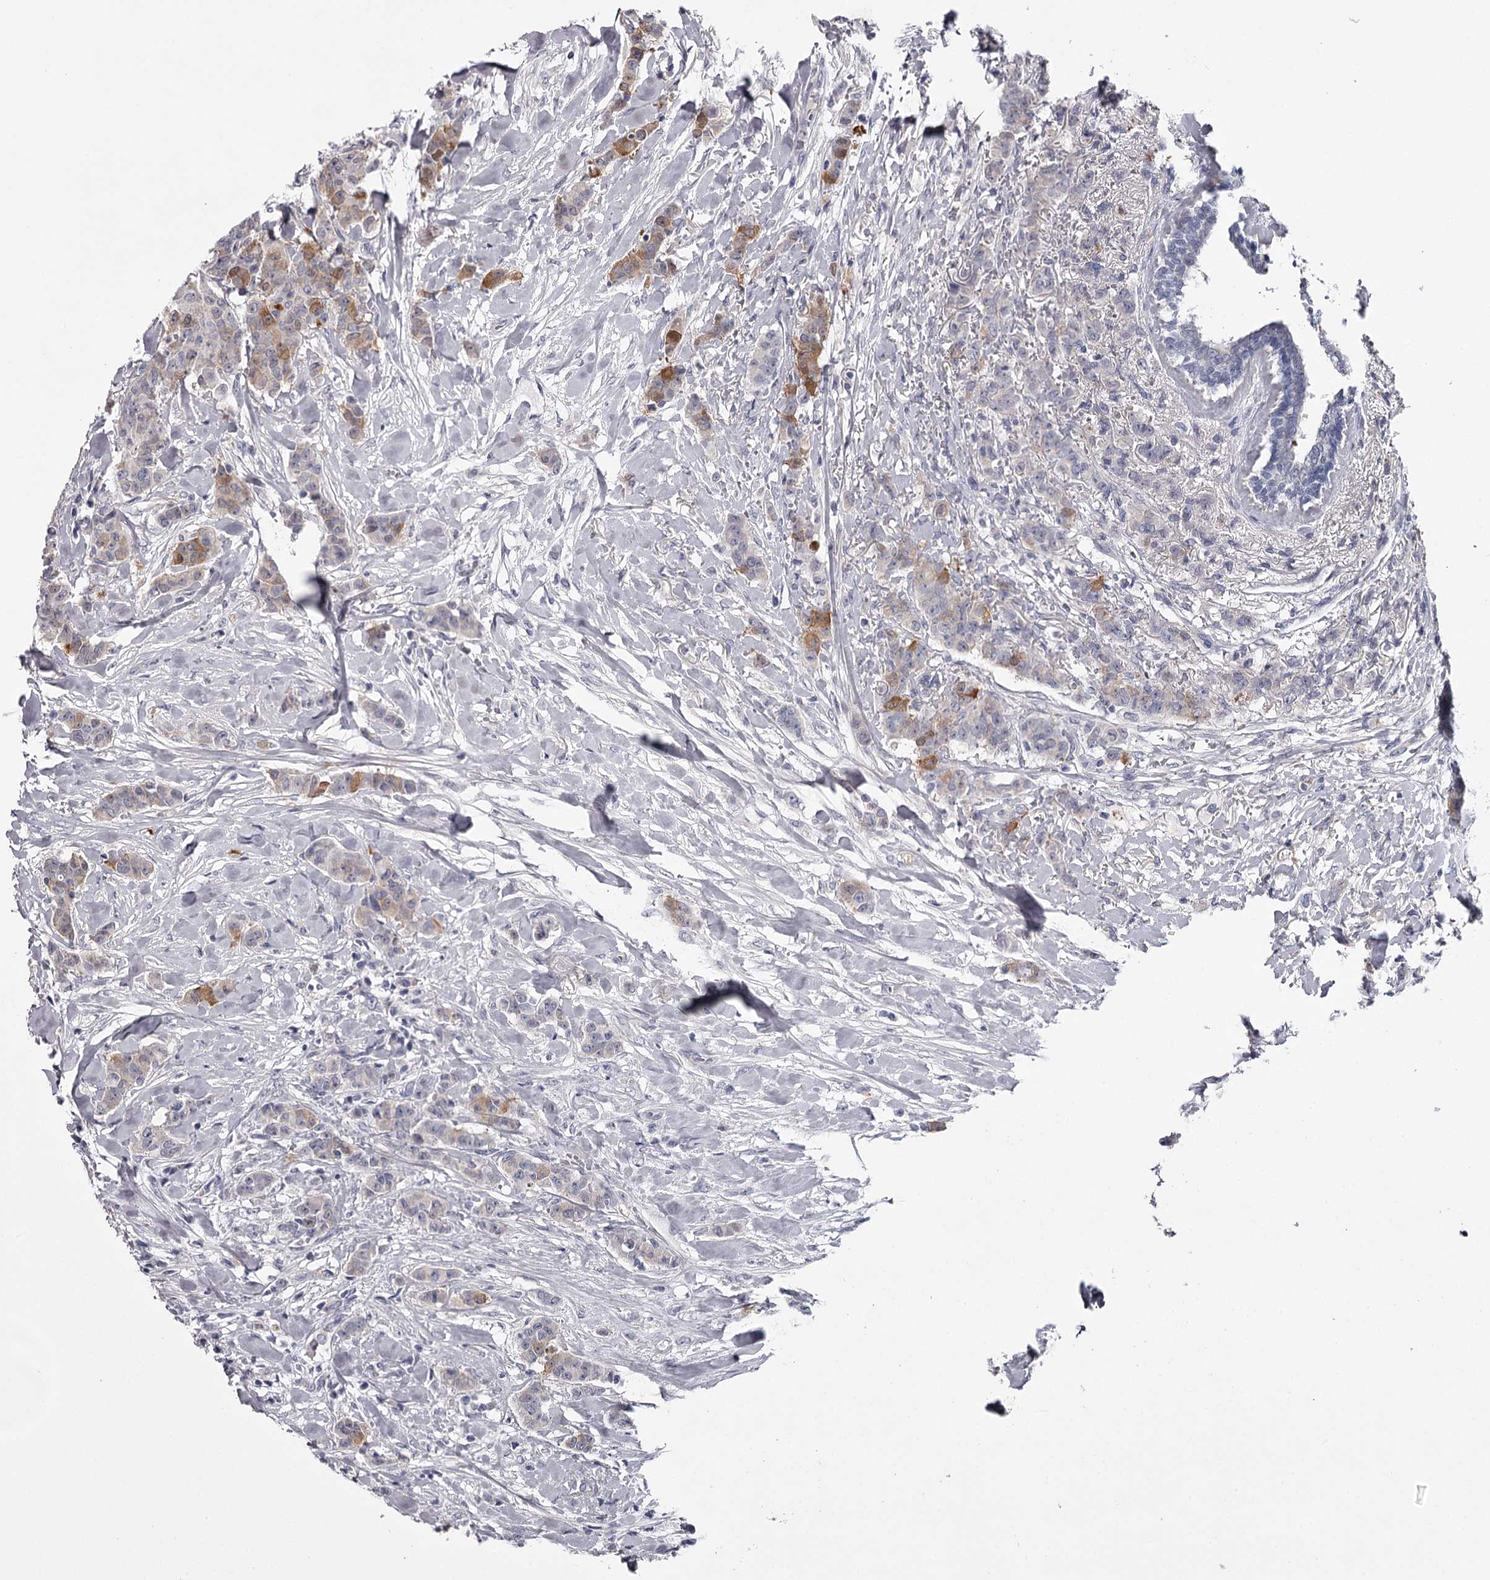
{"staining": {"intensity": "moderate", "quantity": "<25%", "location": "cytoplasmic/membranous"}, "tissue": "breast cancer", "cell_type": "Tumor cells", "image_type": "cancer", "snomed": [{"axis": "morphology", "description": "Duct carcinoma"}, {"axis": "topography", "description": "Breast"}], "caption": "Immunohistochemical staining of breast cancer (intraductal carcinoma) exhibits low levels of moderate cytoplasmic/membranous protein expression in approximately <25% of tumor cells.", "gene": "FDXACB1", "patient": {"sex": "female", "age": 40}}